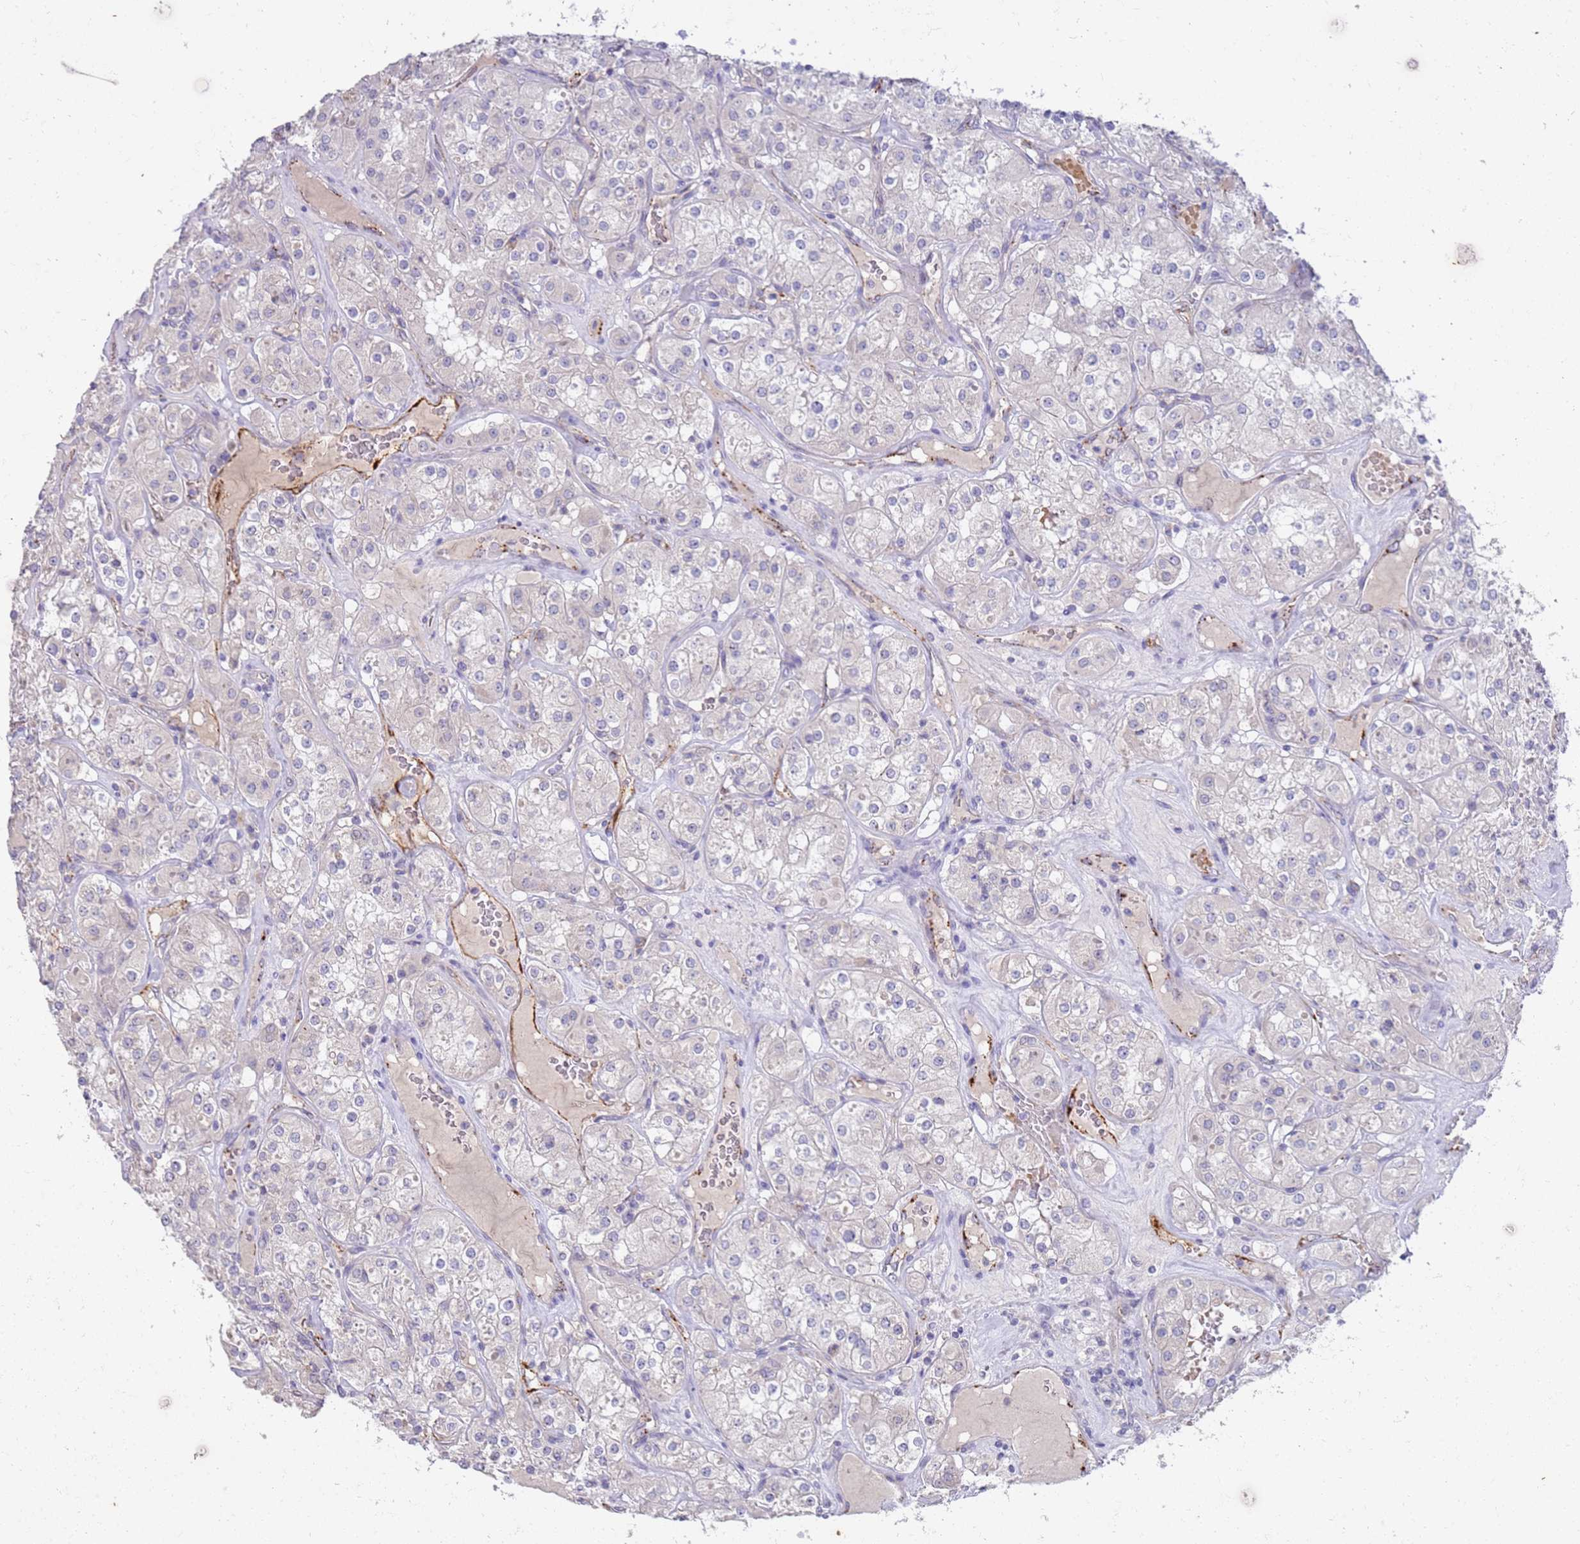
{"staining": {"intensity": "negative", "quantity": "none", "location": "none"}, "tissue": "renal cancer", "cell_type": "Tumor cells", "image_type": "cancer", "snomed": [{"axis": "morphology", "description": "Adenocarcinoma, NOS"}, {"axis": "topography", "description": "Kidney"}], "caption": "Human adenocarcinoma (renal) stained for a protein using immunohistochemistry (IHC) reveals no staining in tumor cells.", "gene": "NMUR2", "patient": {"sex": "male", "age": 77}}